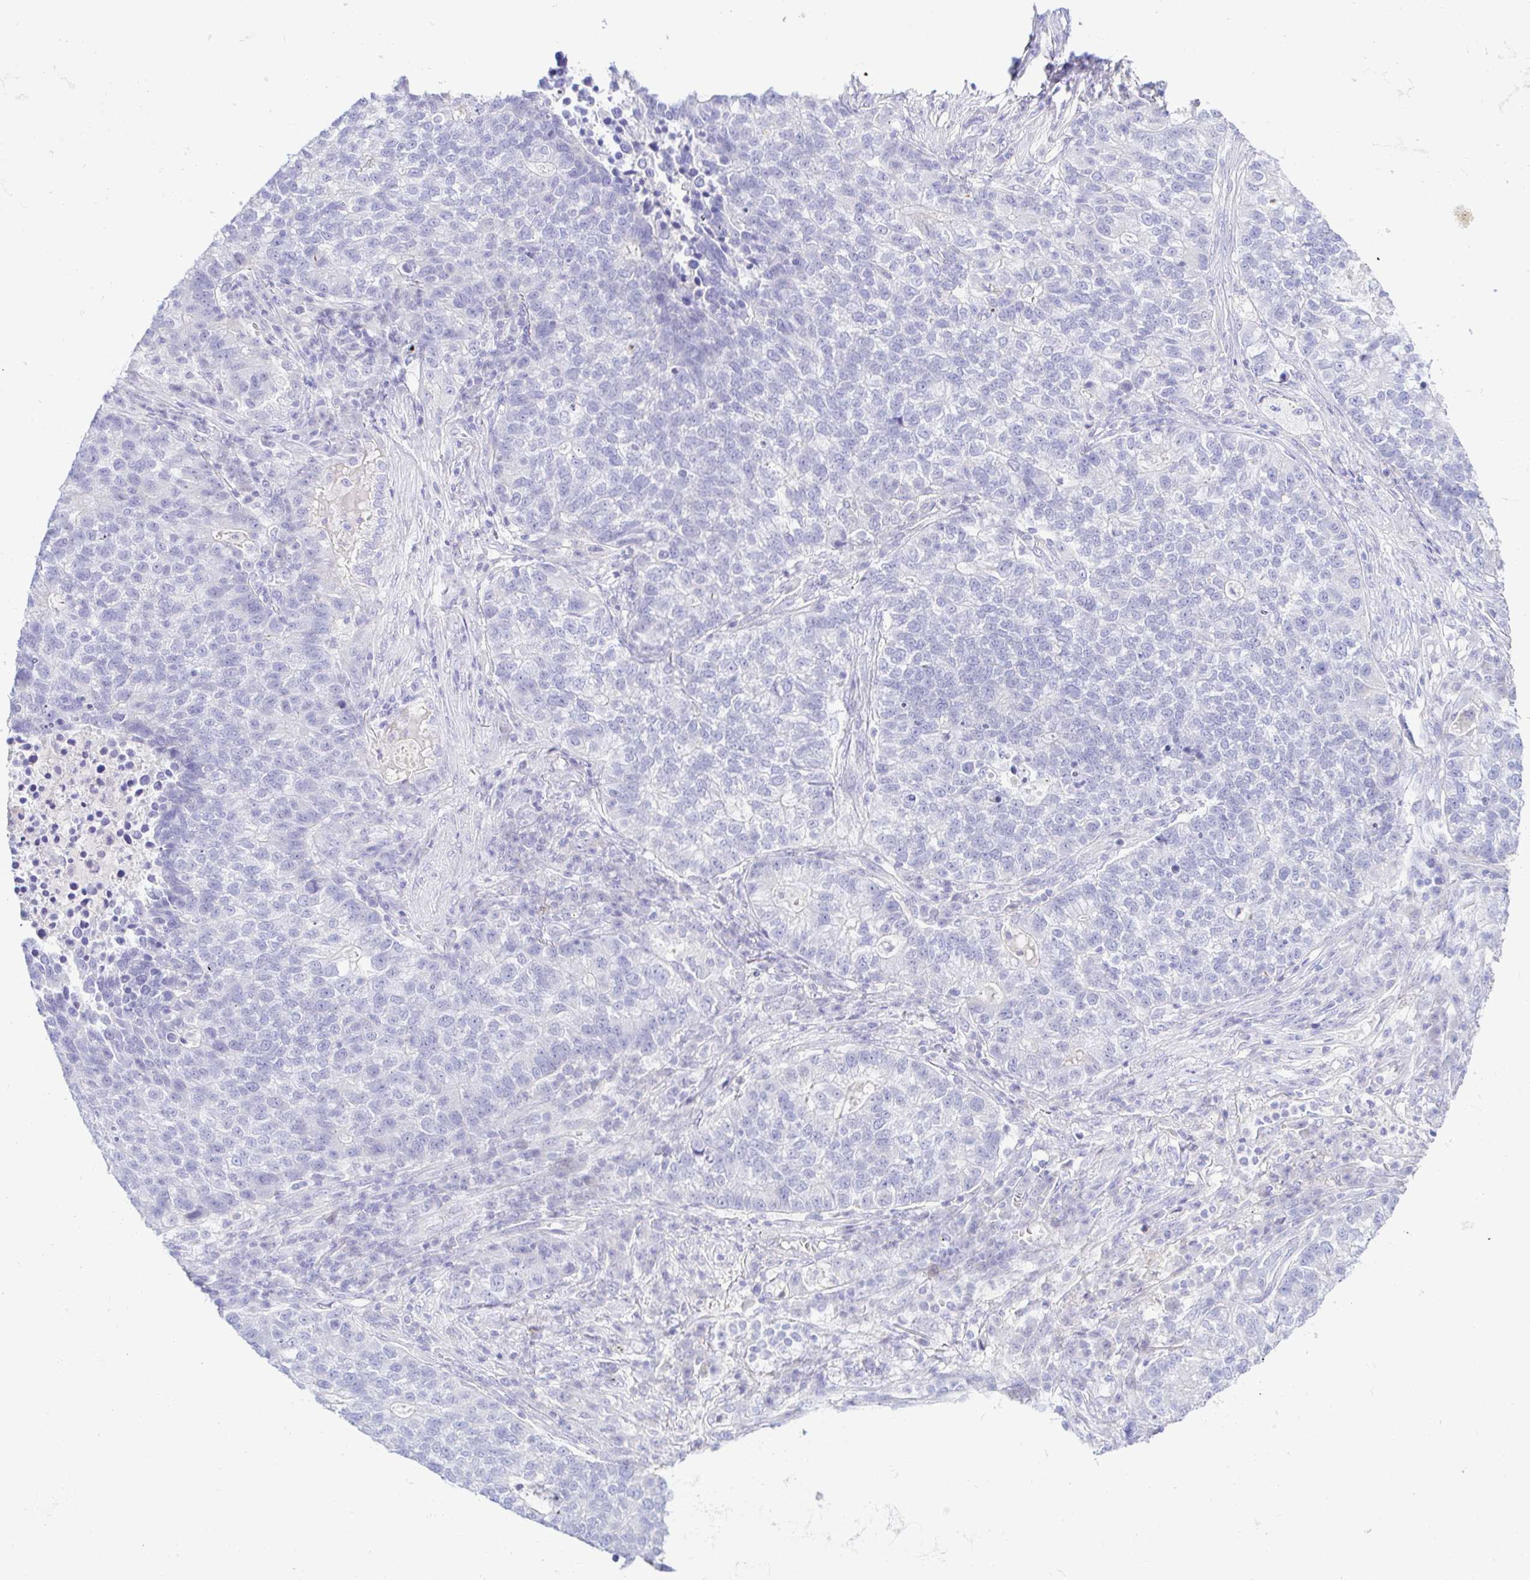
{"staining": {"intensity": "negative", "quantity": "none", "location": "none"}, "tissue": "lung cancer", "cell_type": "Tumor cells", "image_type": "cancer", "snomed": [{"axis": "morphology", "description": "Adenocarcinoma, NOS"}, {"axis": "topography", "description": "Lung"}], "caption": "Human lung adenocarcinoma stained for a protein using immunohistochemistry (IHC) reveals no staining in tumor cells.", "gene": "PINLYP", "patient": {"sex": "male", "age": 57}}